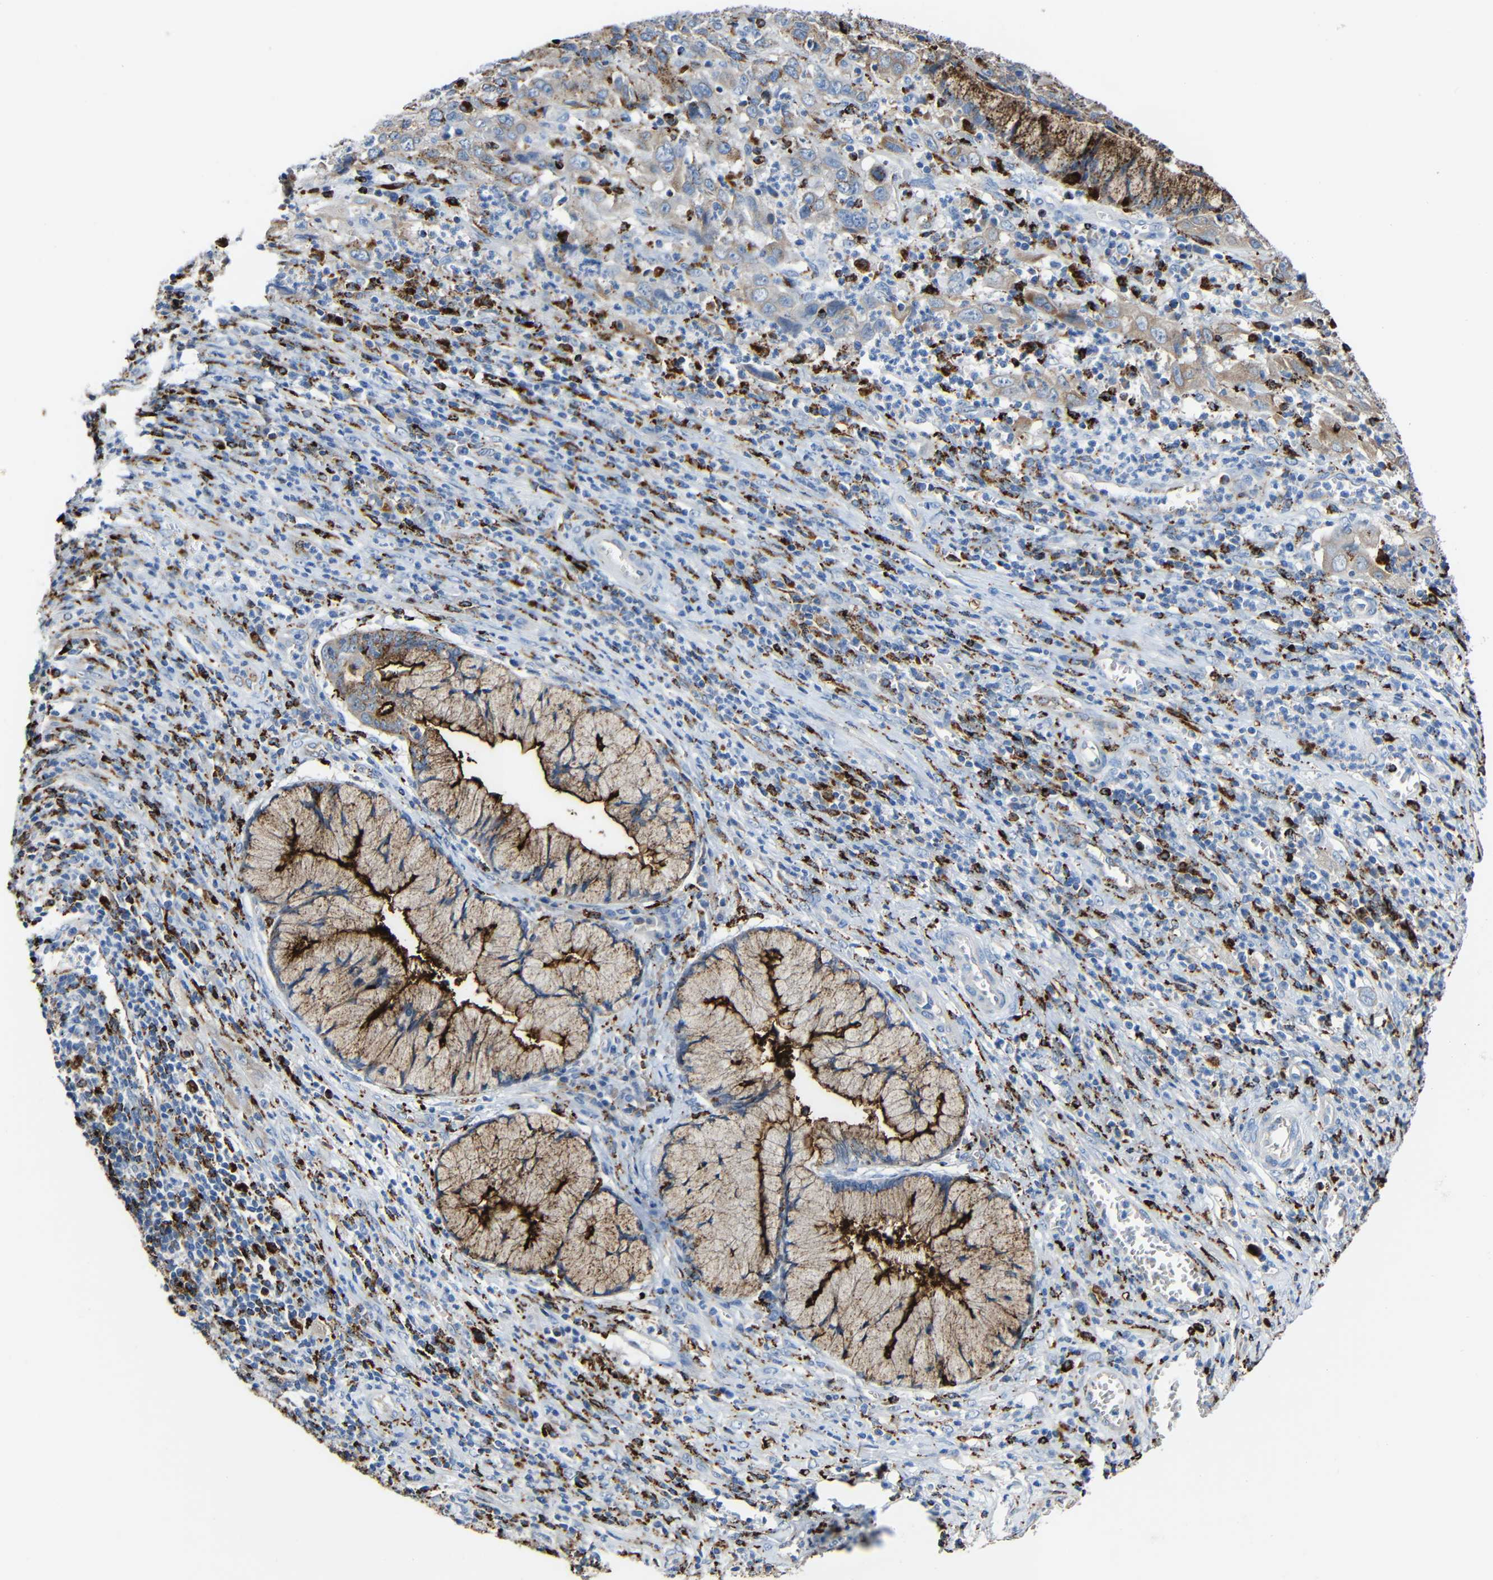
{"staining": {"intensity": "weak", "quantity": ">75%", "location": "cytoplasmic/membranous"}, "tissue": "cervical cancer", "cell_type": "Tumor cells", "image_type": "cancer", "snomed": [{"axis": "morphology", "description": "Squamous cell carcinoma, NOS"}, {"axis": "topography", "description": "Cervix"}], "caption": "The immunohistochemical stain labels weak cytoplasmic/membranous expression in tumor cells of cervical cancer tissue.", "gene": "HLA-DMA", "patient": {"sex": "female", "age": 32}}